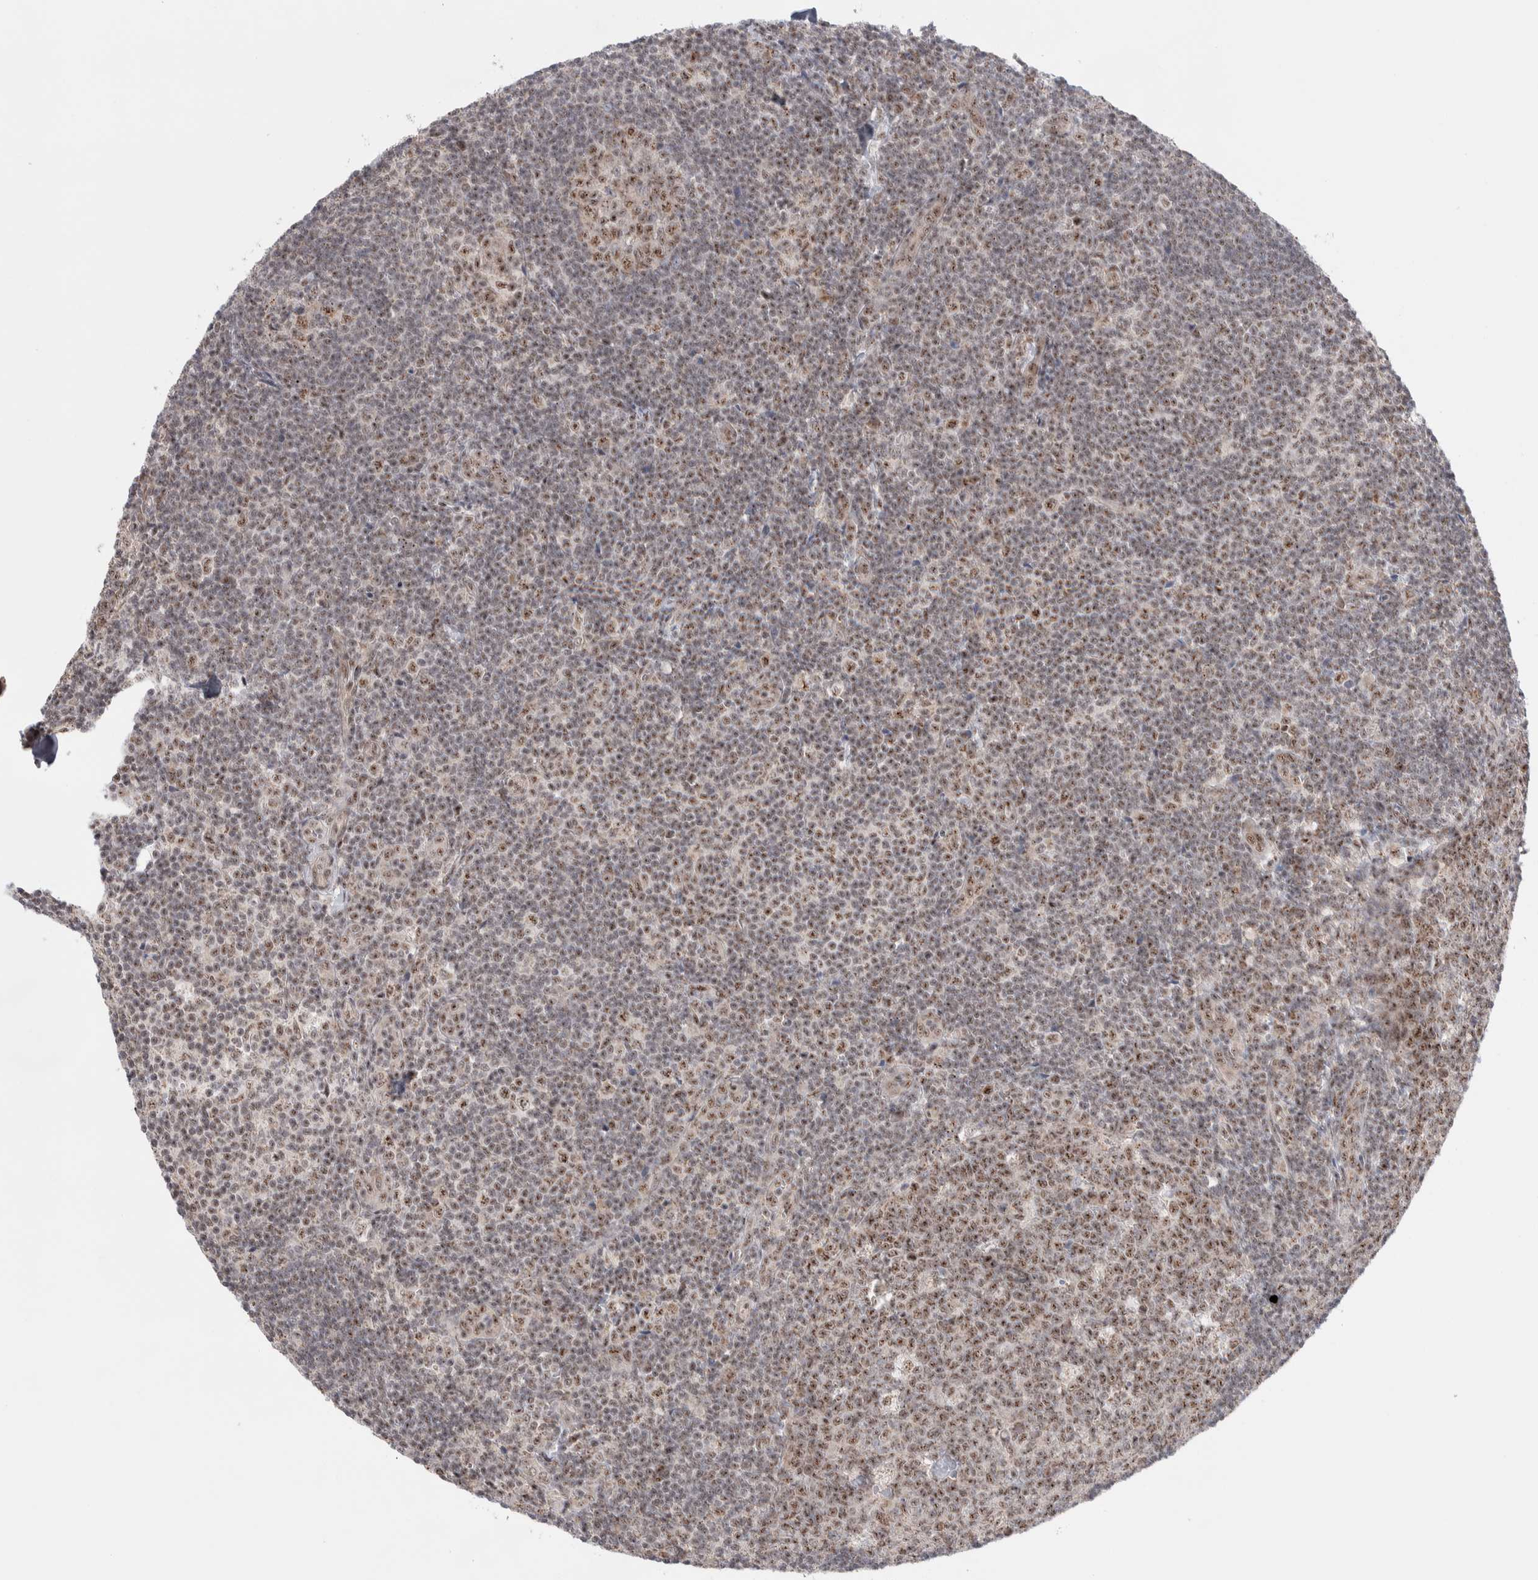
{"staining": {"intensity": "moderate", "quantity": ">75%", "location": "nuclear"}, "tissue": "tonsil", "cell_type": "Germinal center cells", "image_type": "normal", "snomed": [{"axis": "morphology", "description": "Normal tissue, NOS"}, {"axis": "topography", "description": "Tonsil"}], "caption": "This histopathology image displays immunohistochemistry staining of benign human tonsil, with medium moderate nuclear positivity in about >75% of germinal center cells.", "gene": "ZNF695", "patient": {"sex": "male", "age": 37}}